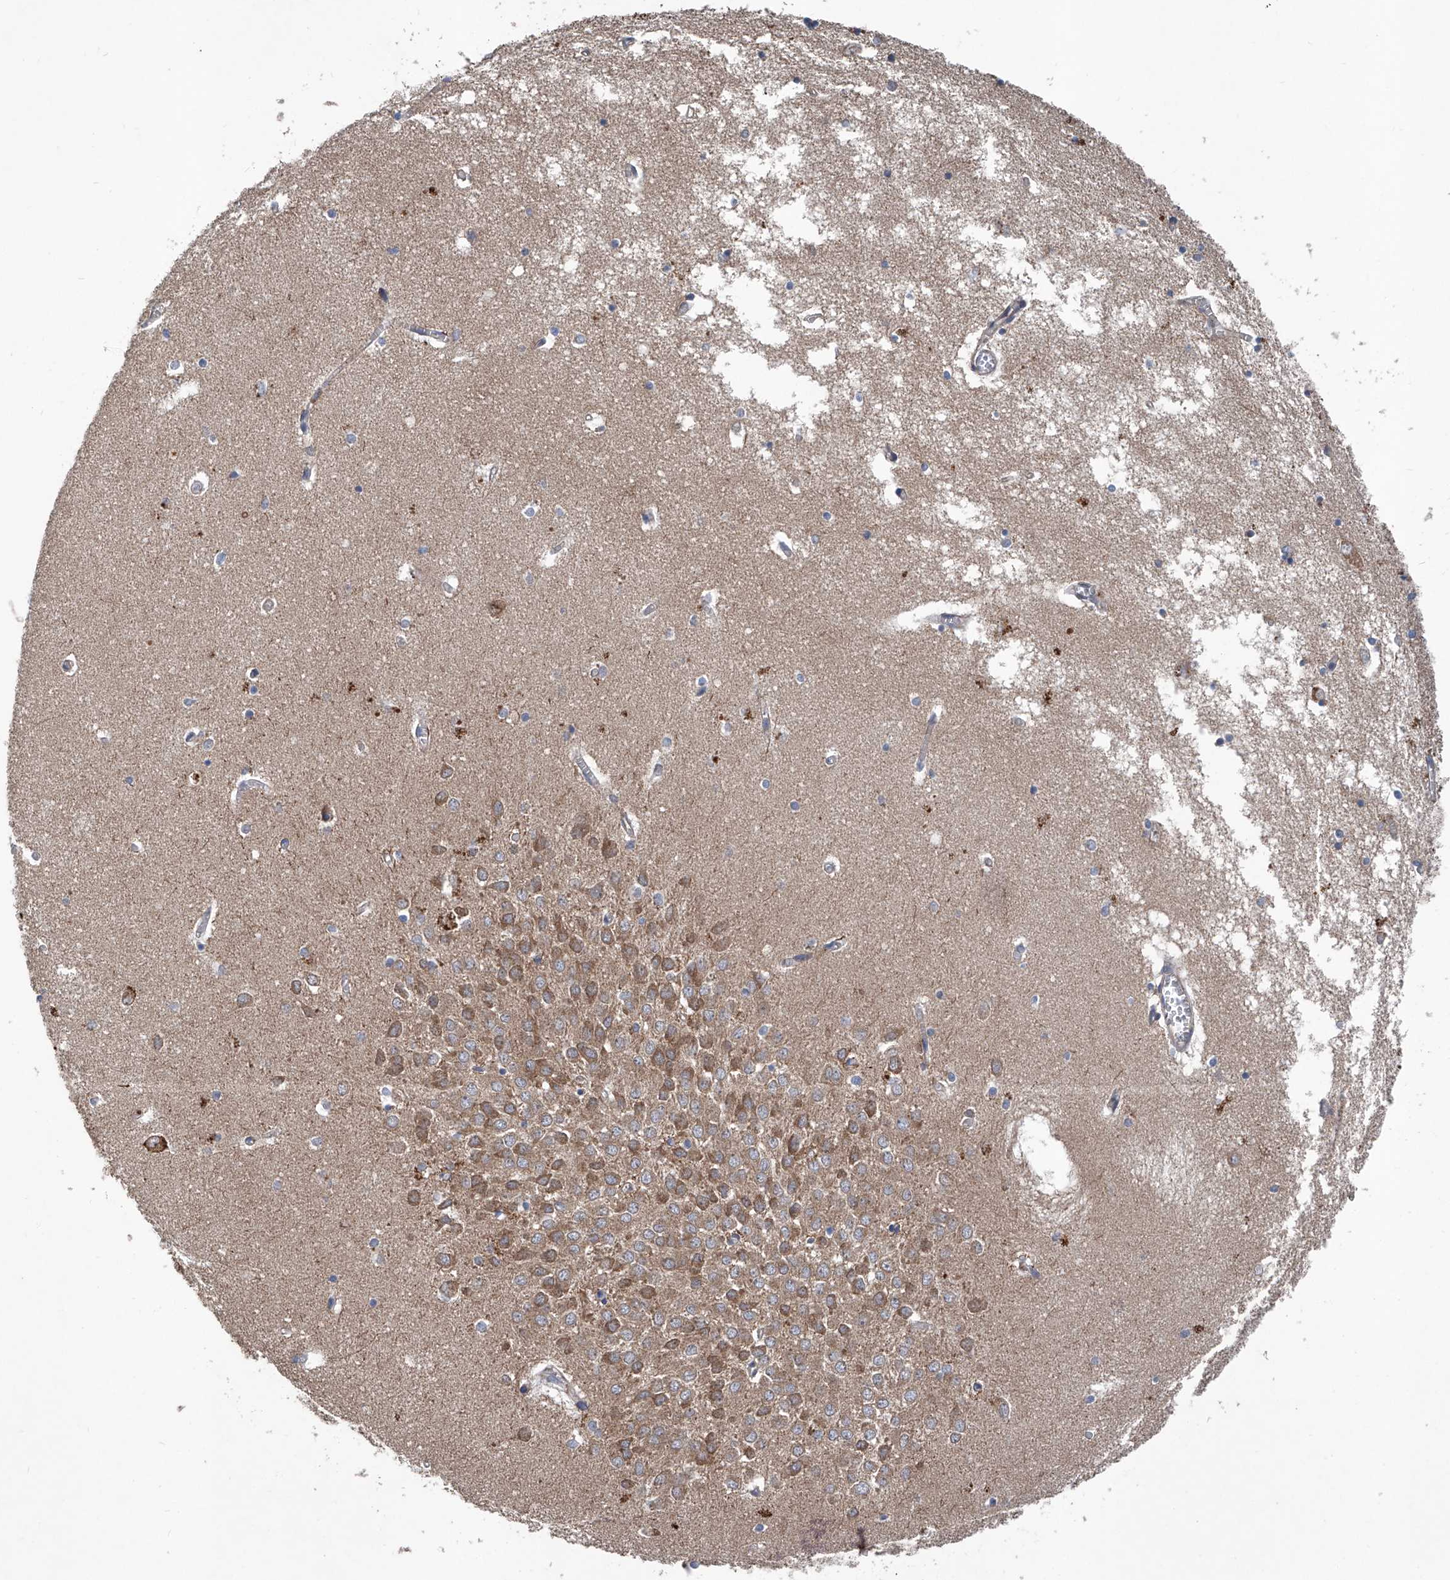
{"staining": {"intensity": "weak", "quantity": "25%-75%", "location": "cytoplasmic/membranous"}, "tissue": "hippocampus", "cell_type": "Glial cells", "image_type": "normal", "snomed": [{"axis": "morphology", "description": "Normal tissue, NOS"}, {"axis": "topography", "description": "Hippocampus"}], "caption": "Weak cytoplasmic/membranous protein staining is seen in approximately 25%-75% of glial cells in hippocampus. The staining is performed using DAB brown chromogen to label protein expression. The nuclei are counter-stained blue using hematoxylin.", "gene": "ASCC3", "patient": {"sex": "male", "age": 70}}